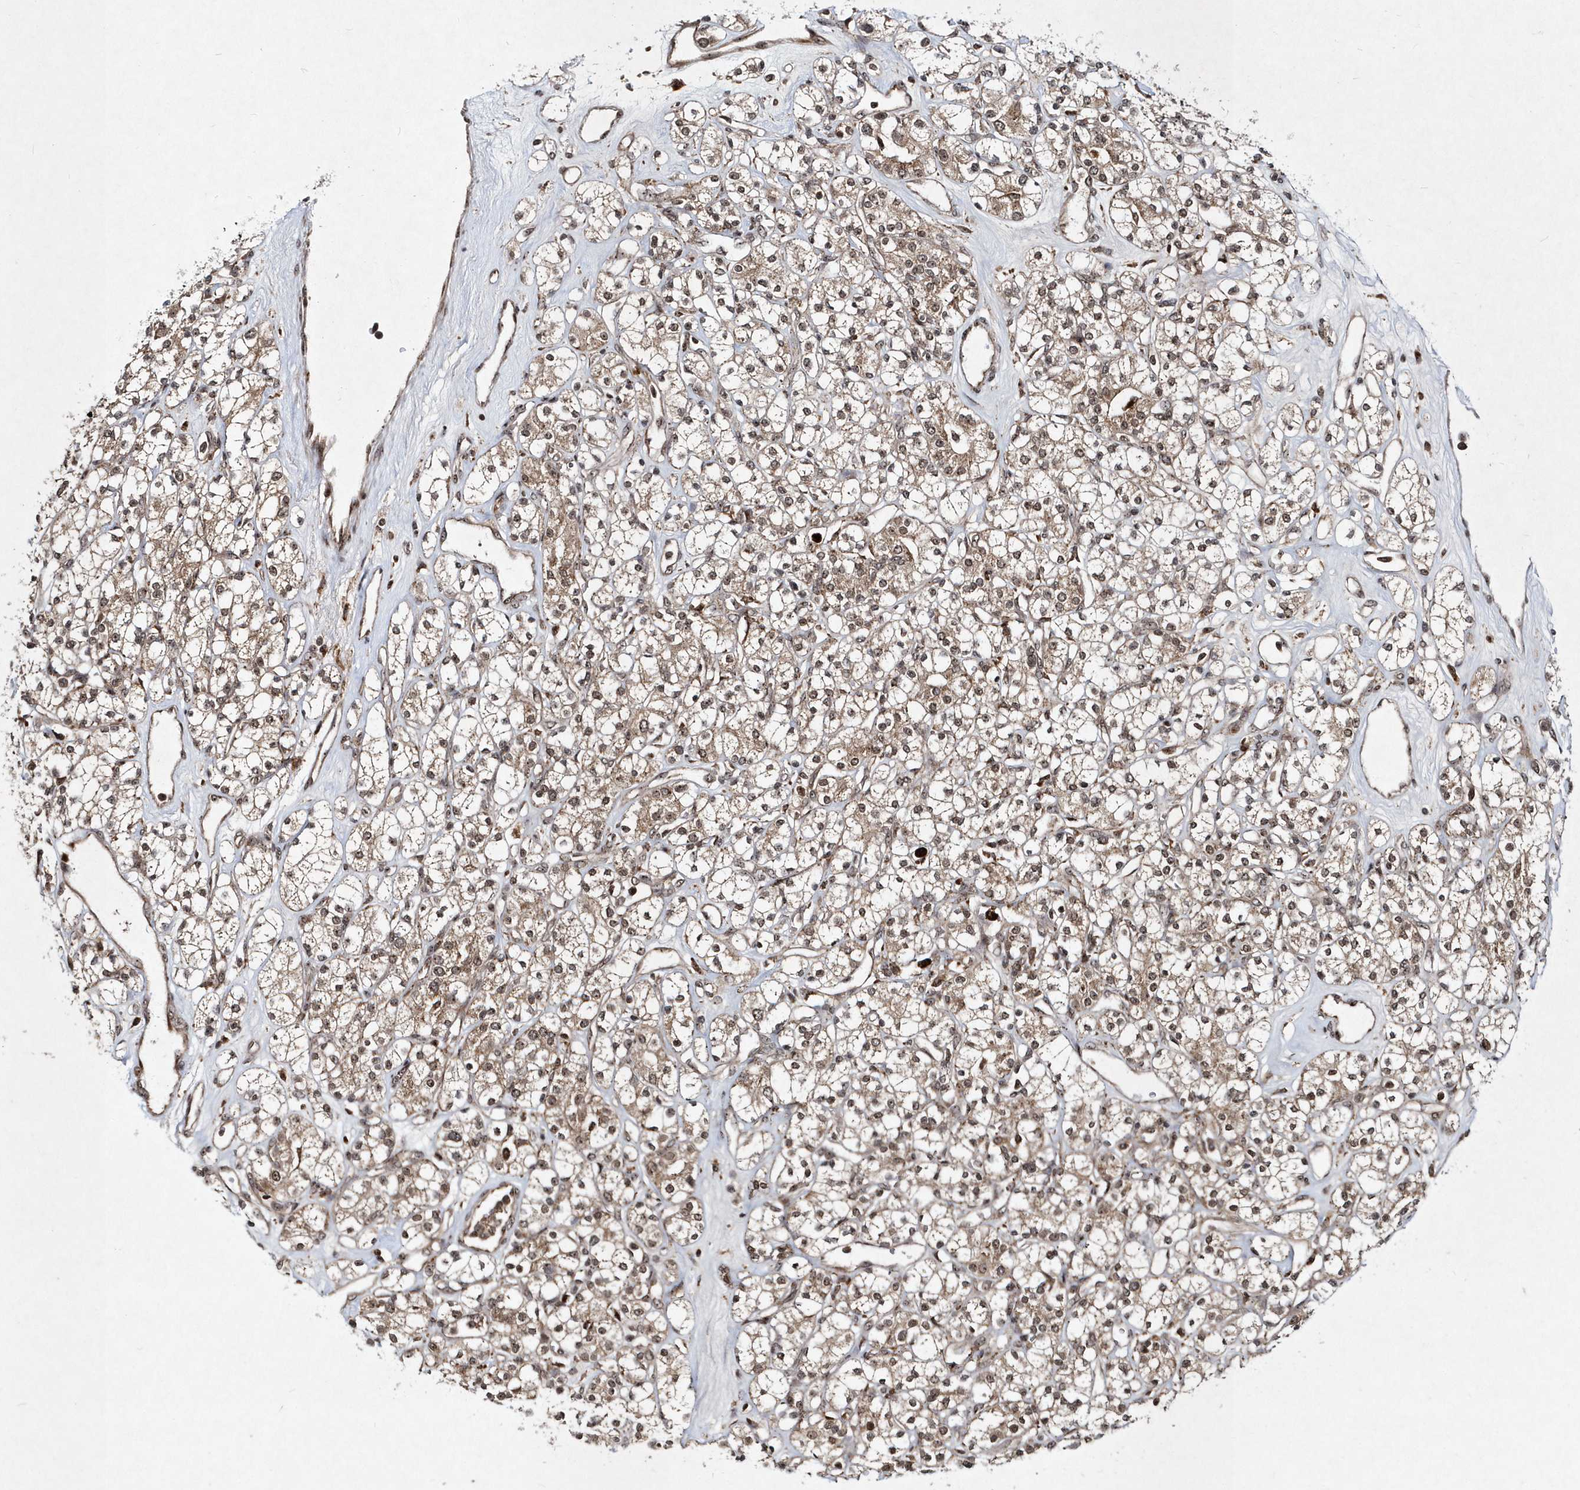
{"staining": {"intensity": "weak", "quantity": ">75%", "location": "cytoplasmic/membranous,nuclear"}, "tissue": "renal cancer", "cell_type": "Tumor cells", "image_type": "cancer", "snomed": [{"axis": "morphology", "description": "Adenocarcinoma, NOS"}, {"axis": "topography", "description": "Kidney"}], "caption": "Protein analysis of renal cancer tissue shows weak cytoplasmic/membranous and nuclear expression in approximately >75% of tumor cells.", "gene": "SOWAHB", "patient": {"sex": "male", "age": 77}}